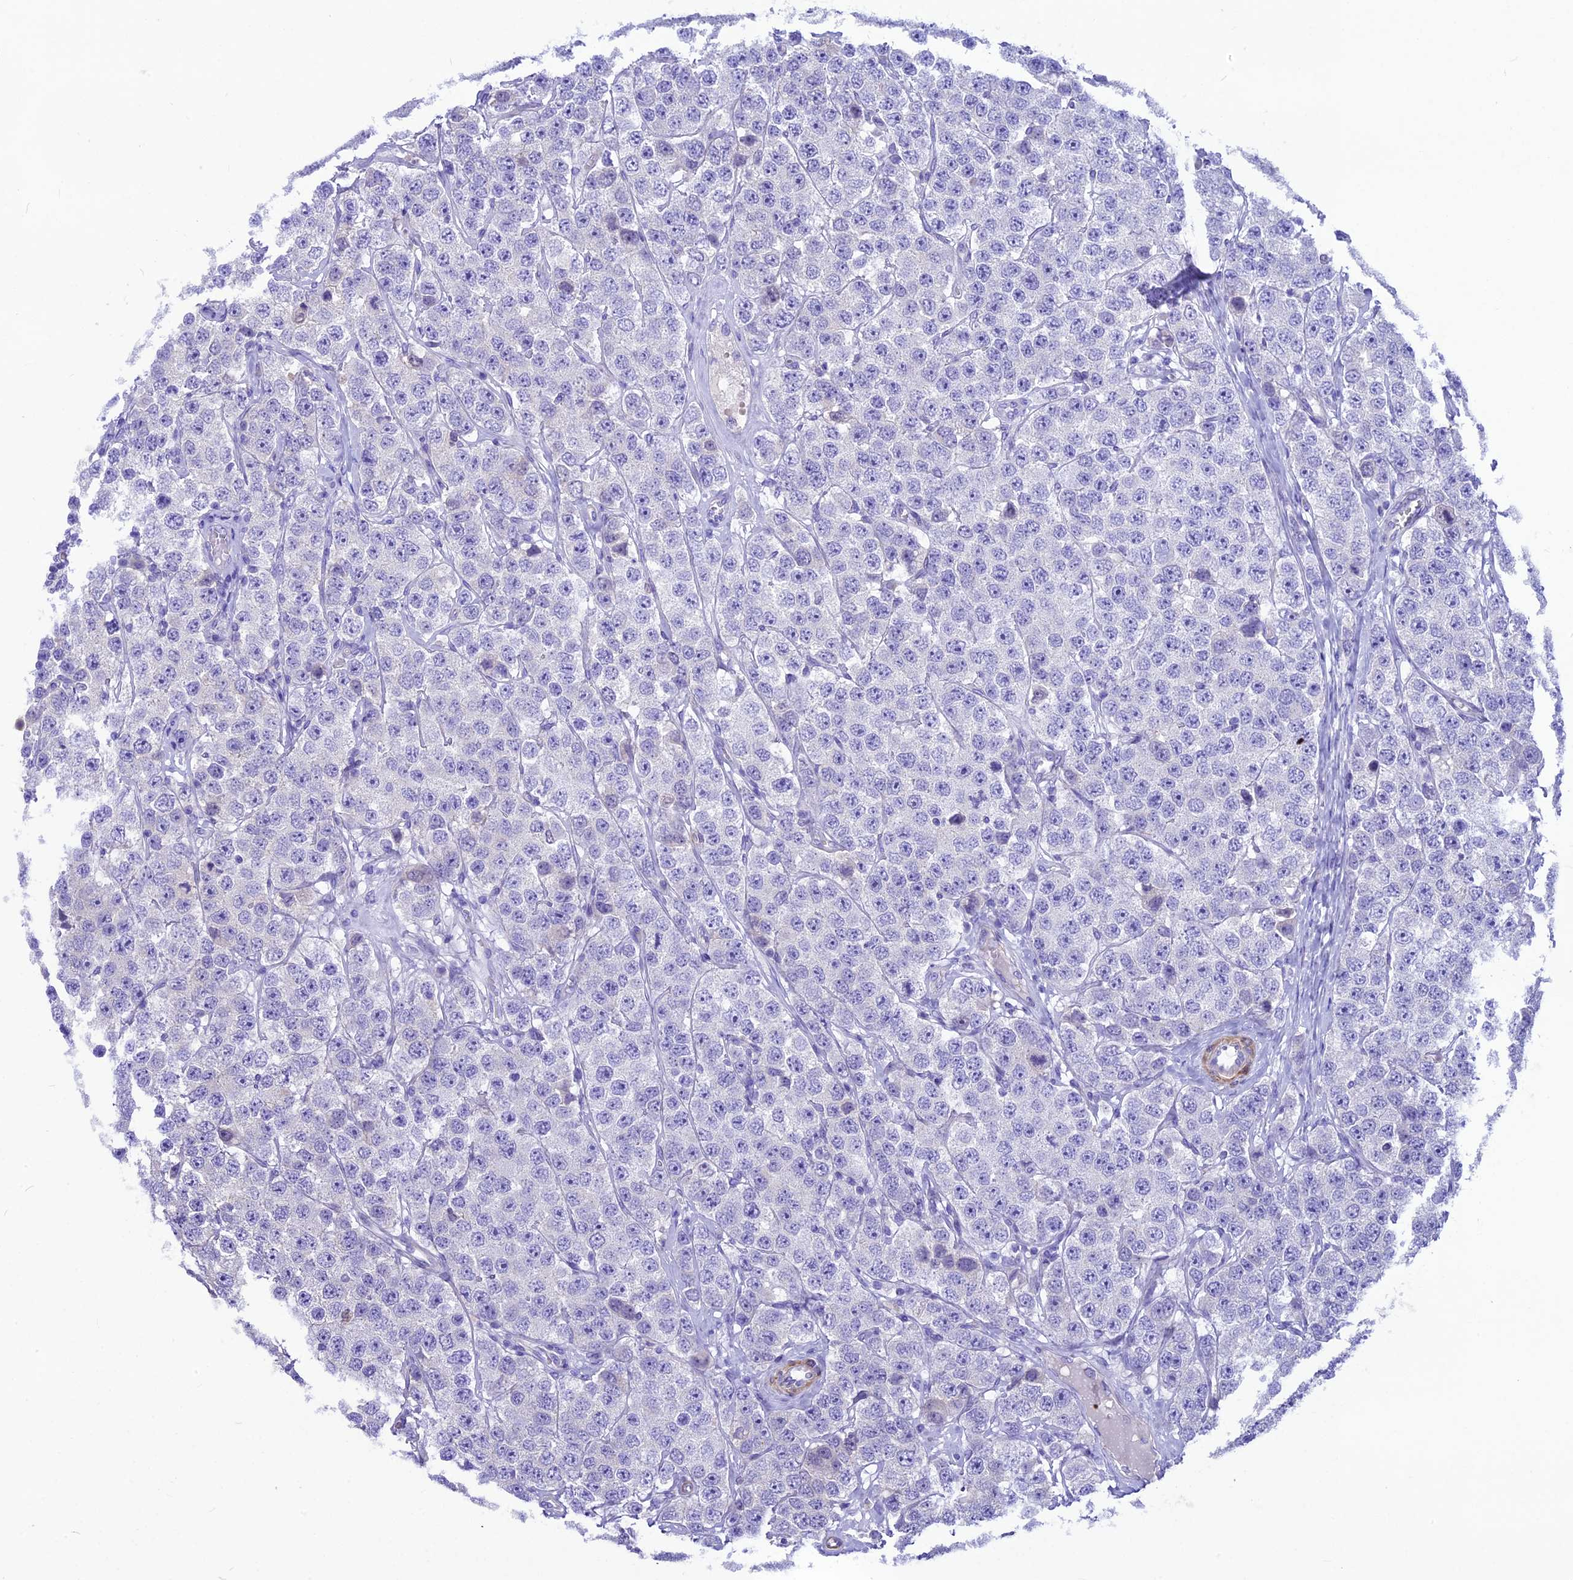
{"staining": {"intensity": "negative", "quantity": "none", "location": "none"}, "tissue": "testis cancer", "cell_type": "Tumor cells", "image_type": "cancer", "snomed": [{"axis": "morphology", "description": "Seminoma, NOS"}, {"axis": "topography", "description": "Testis"}], "caption": "Tumor cells are negative for brown protein staining in testis cancer (seminoma). (DAB IHC, high magnification).", "gene": "ANO3", "patient": {"sex": "male", "age": 28}}